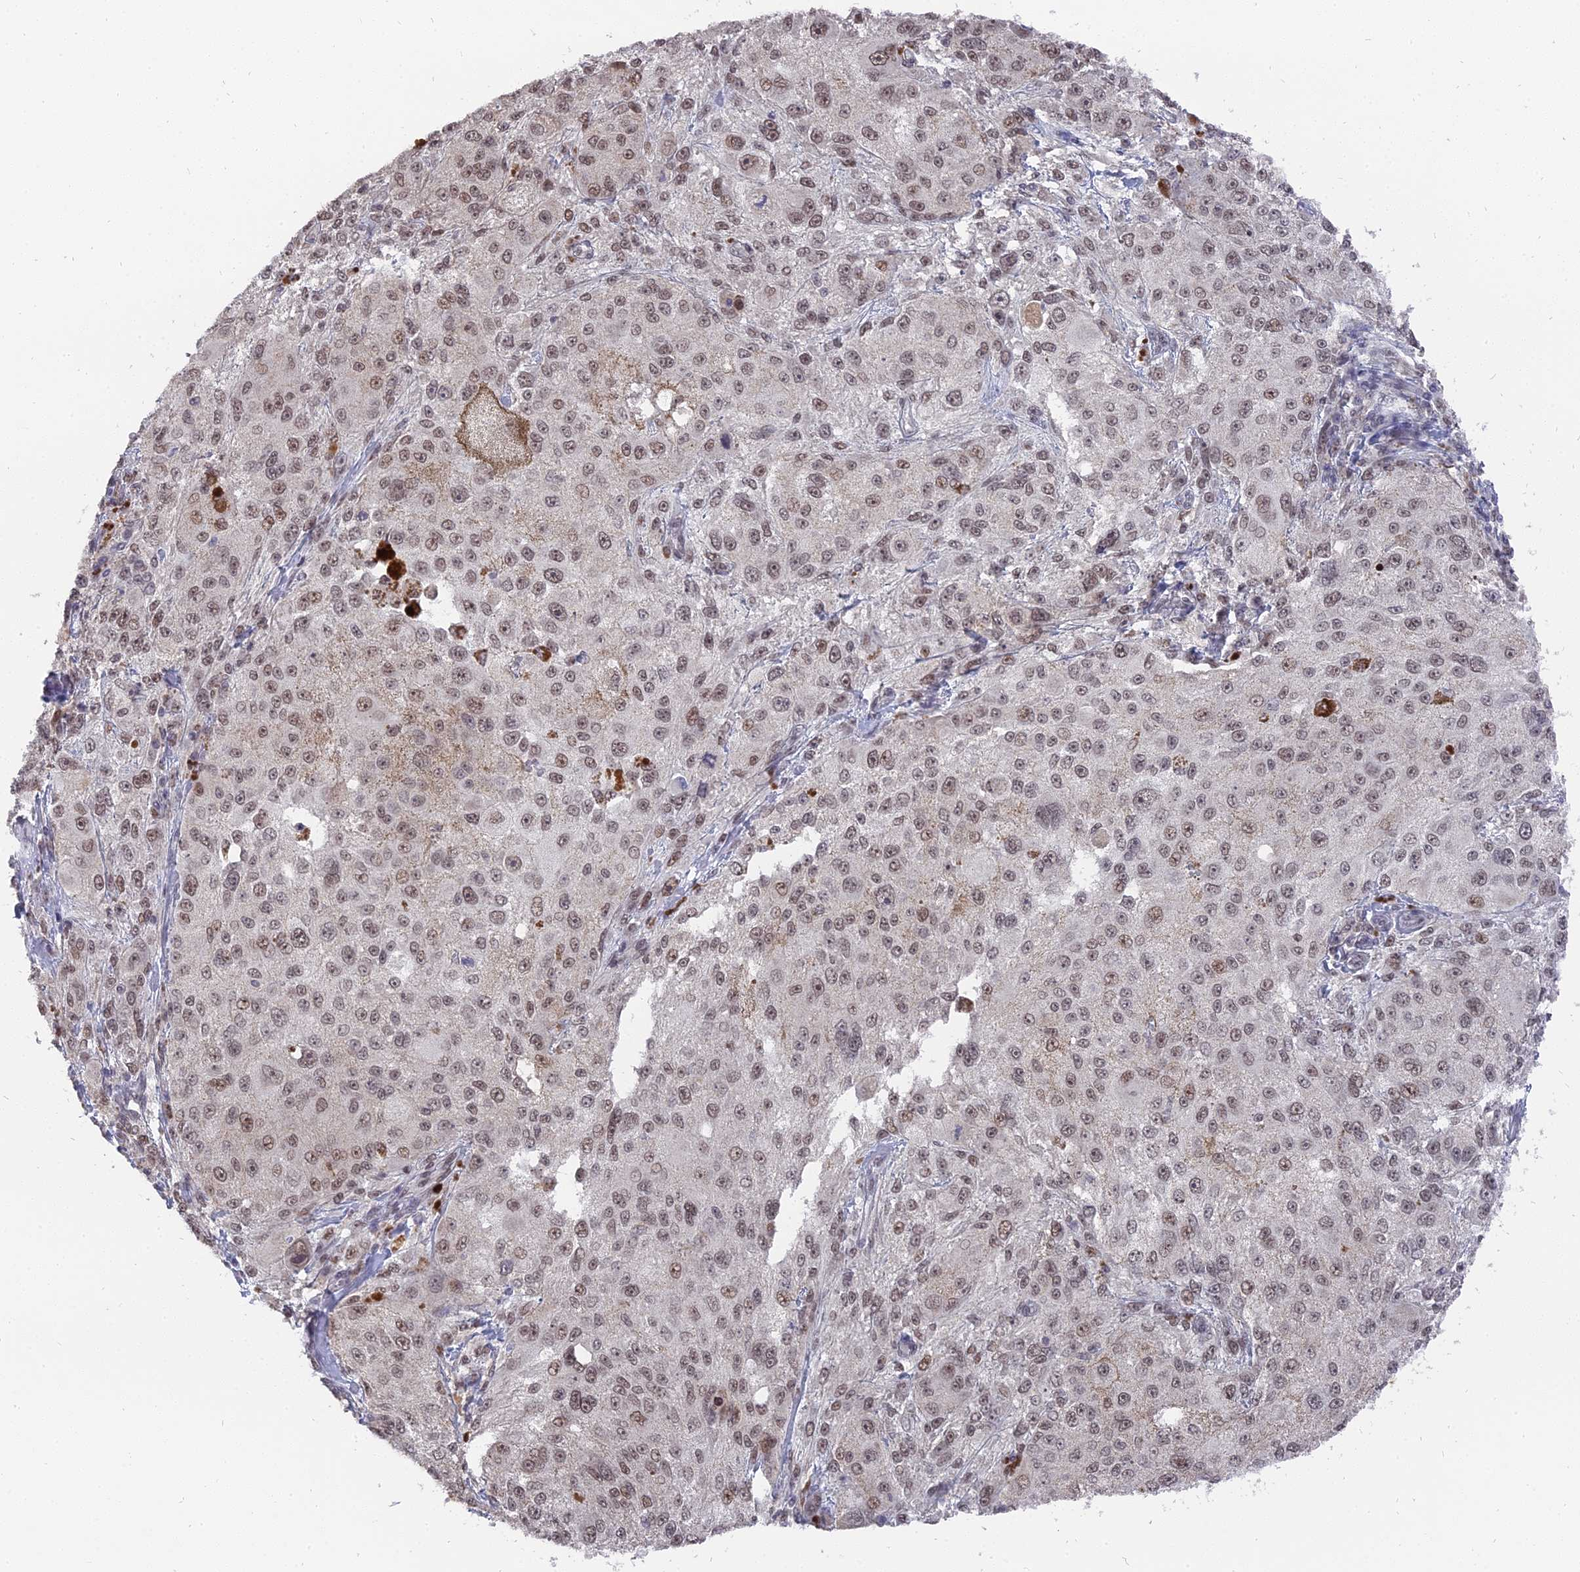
{"staining": {"intensity": "moderate", "quantity": ">75%", "location": "nuclear"}, "tissue": "melanoma", "cell_type": "Tumor cells", "image_type": "cancer", "snomed": [{"axis": "morphology", "description": "Necrosis, NOS"}, {"axis": "morphology", "description": "Malignant melanoma, NOS"}, {"axis": "topography", "description": "Skin"}], "caption": "This is a histology image of immunohistochemistry (IHC) staining of malignant melanoma, which shows moderate positivity in the nuclear of tumor cells.", "gene": "NR1H3", "patient": {"sex": "female", "age": 87}}